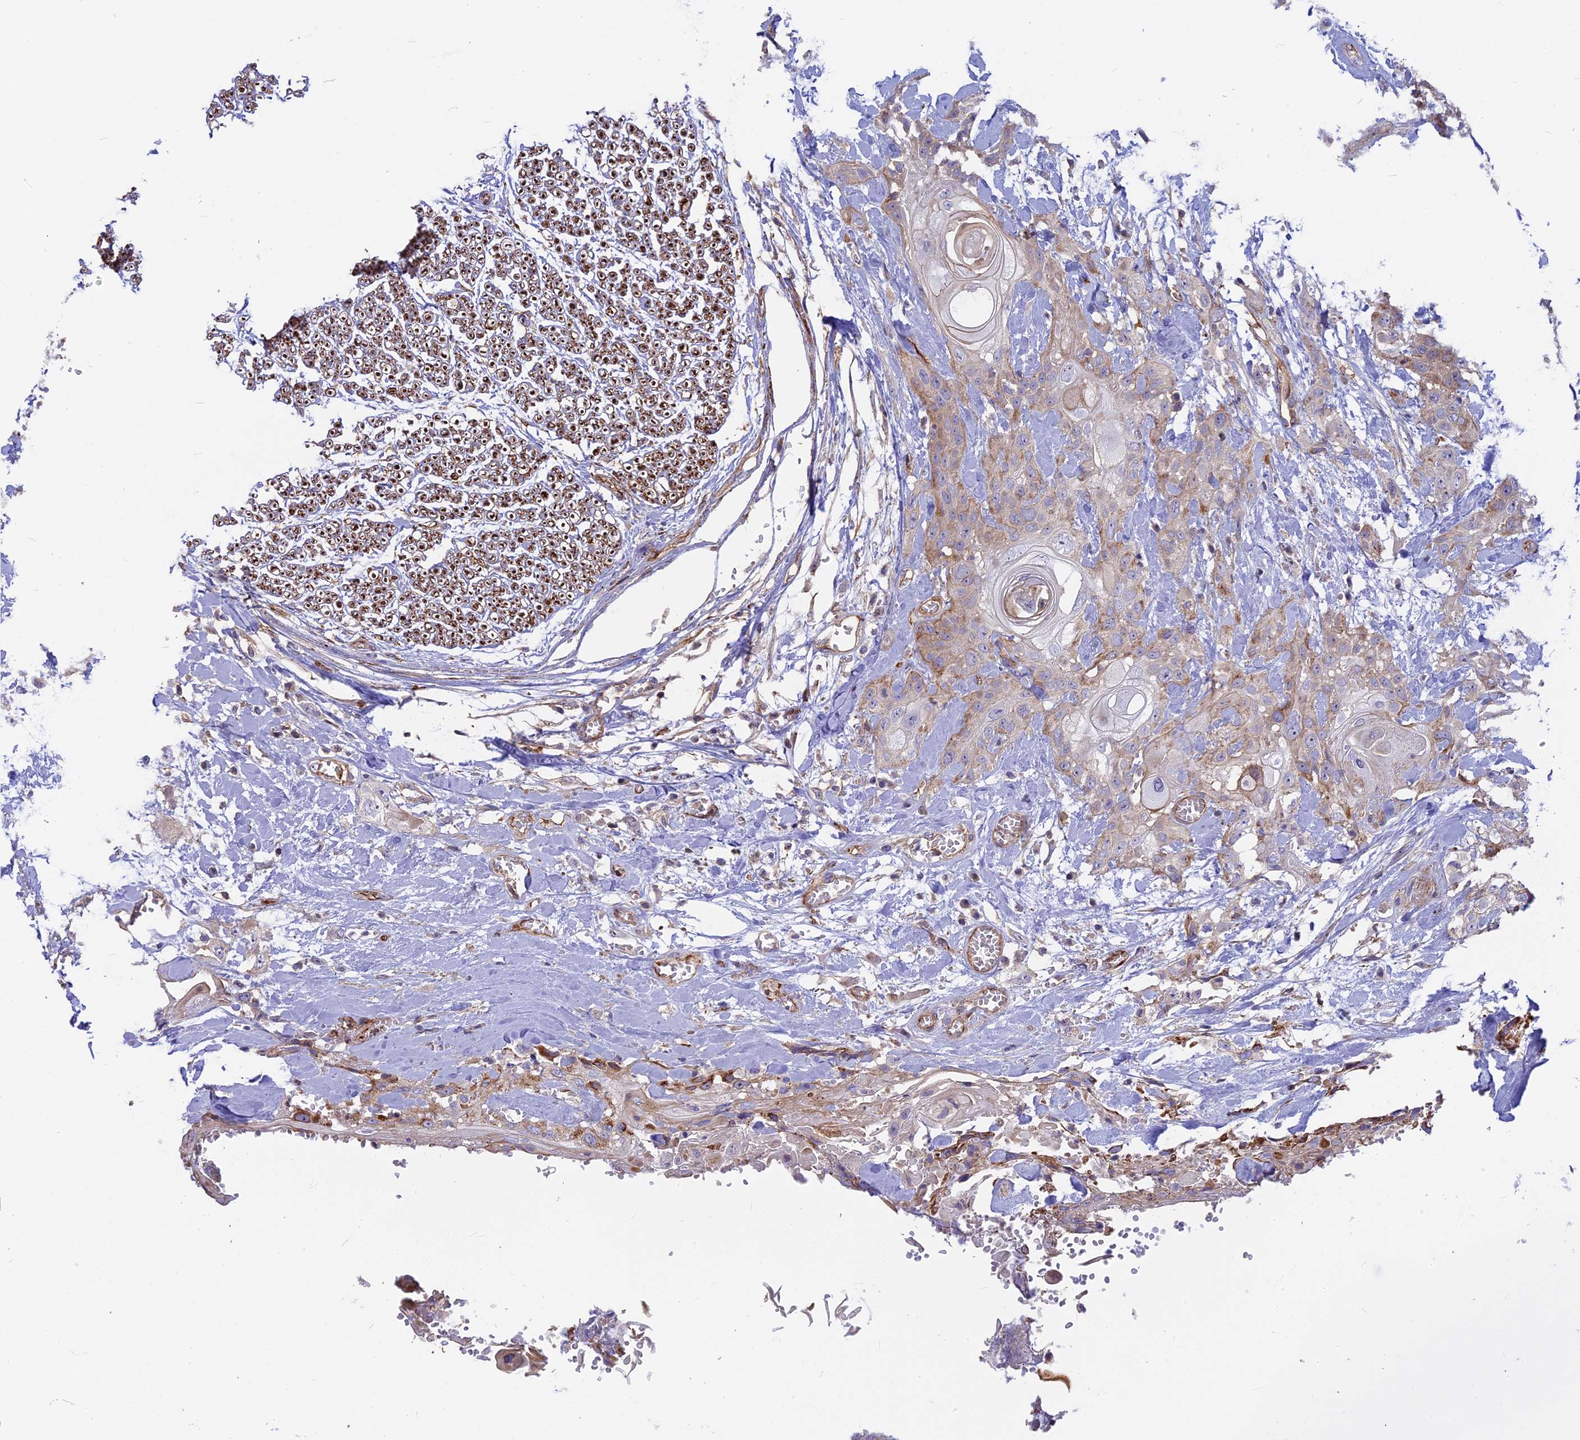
{"staining": {"intensity": "moderate", "quantity": "<25%", "location": "cytoplasmic/membranous"}, "tissue": "head and neck cancer", "cell_type": "Tumor cells", "image_type": "cancer", "snomed": [{"axis": "morphology", "description": "Squamous cell carcinoma, NOS"}, {"axis": "topography", "description": "Head-Neck"}], "caption": "This image reveals head and neck cancer stained with immunohistochemistry (IHC) to label a protein in brown. The cytoplasmic/membranous of tumor cells show moderate positivity for the protein. Nuclei are counter-stained blue.", "gene": "CNBD2", "patient": {"sex": "female", "age": 43}}